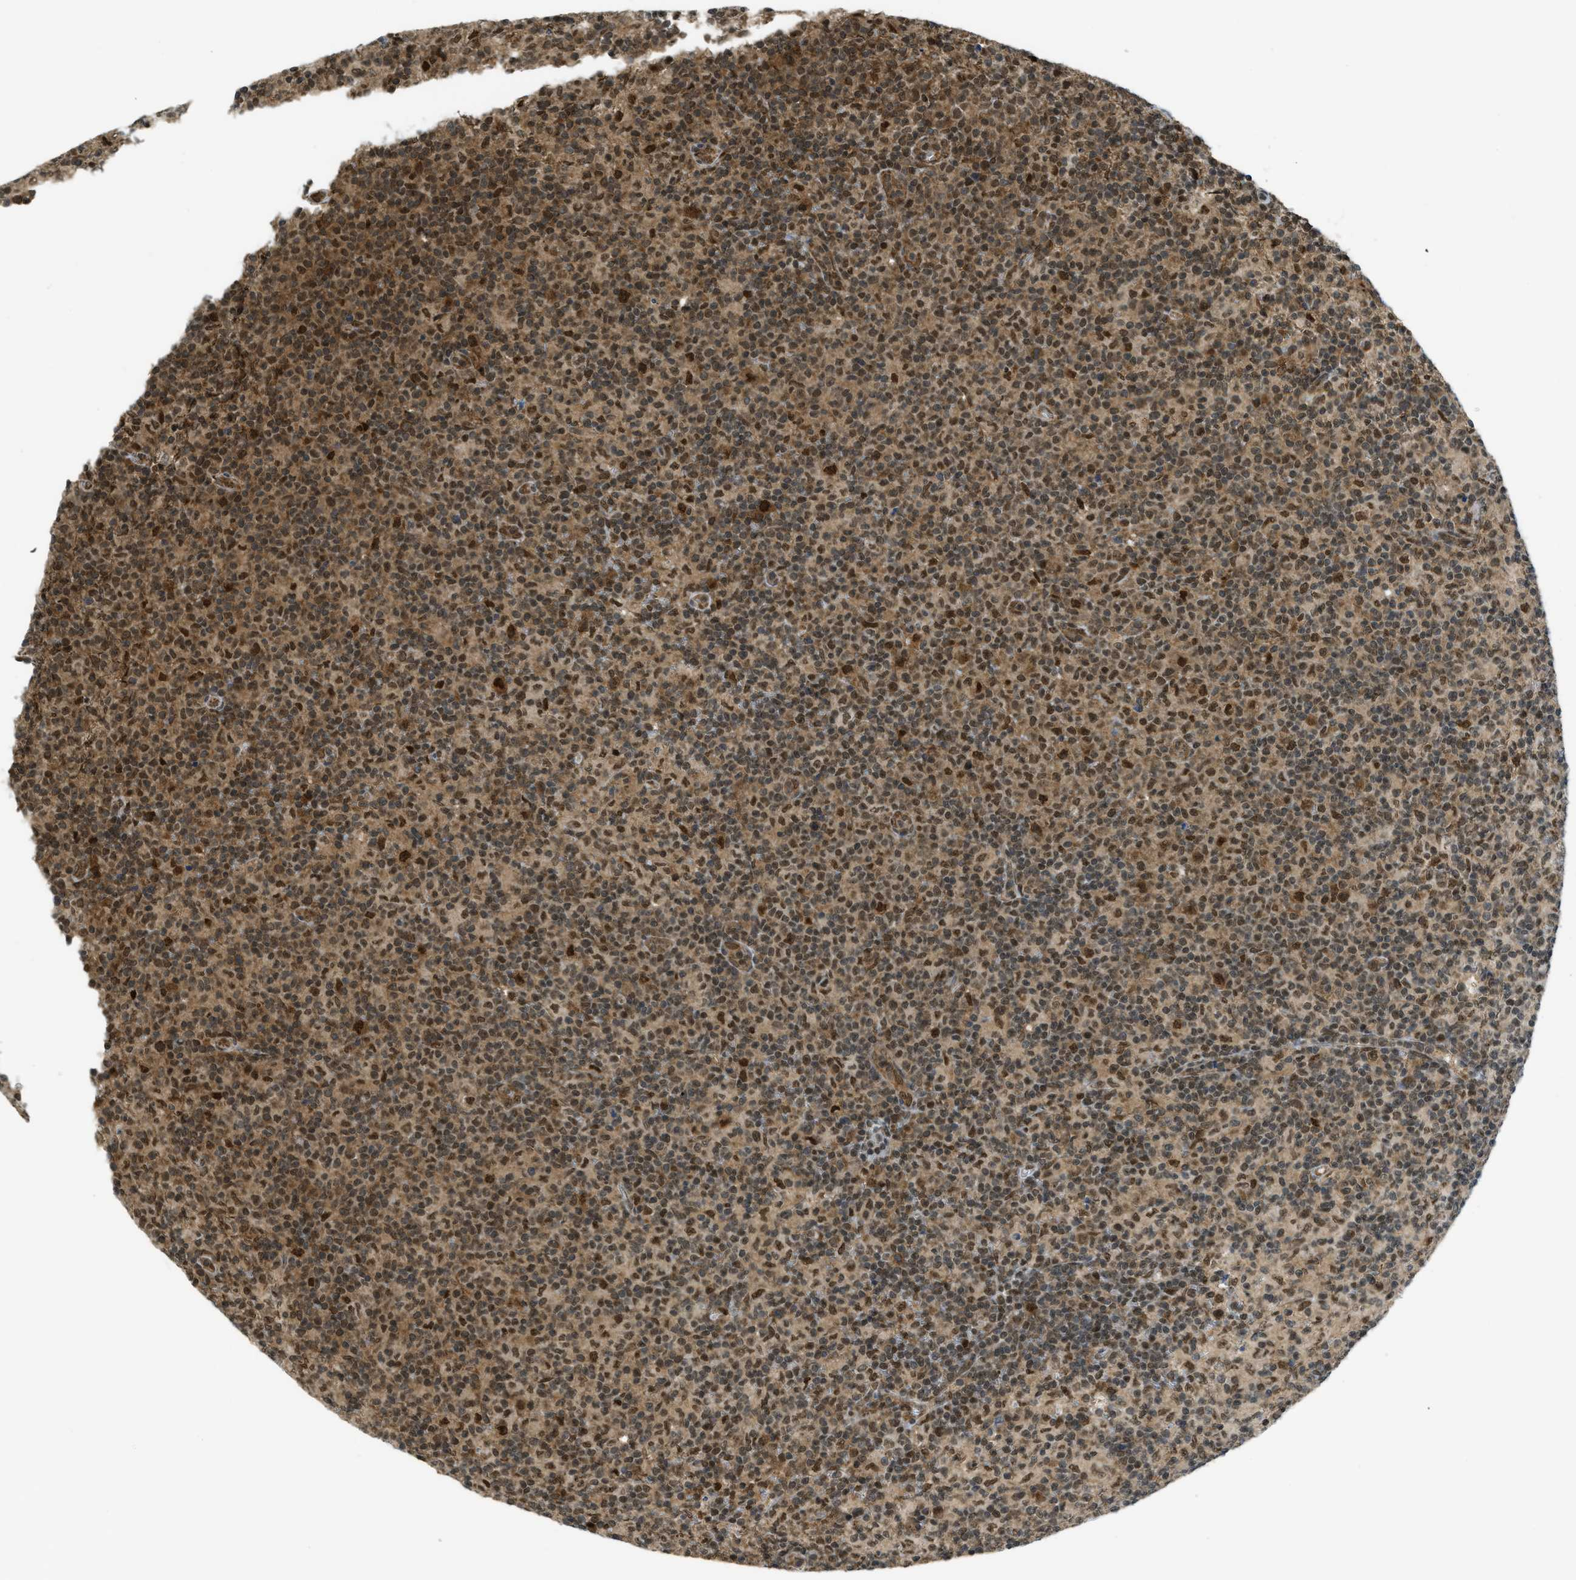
{"staining": {"intensity": "moderate", "quantity": "25%-75%", "location": "nuclear"}, "tissue": "lymph node", "cell_type": "Germinal center cells", "image_type": "normal", "snomed": [{"axis": "morphology", "description": "Normal tissue, NOS"}, {"axis": "morphology", "description": "Inflammation, NOS"}, {"axis": "topography", "description": "Lymph node"}], "caption": "This histopathology image demonstrates IHC staining of normal human lymph node, with medium moderate nuclear expression in about 25%-75% of germinal center cells.", "gene": "TNPO1", "patient": {"sex": "male", "age": 55}}